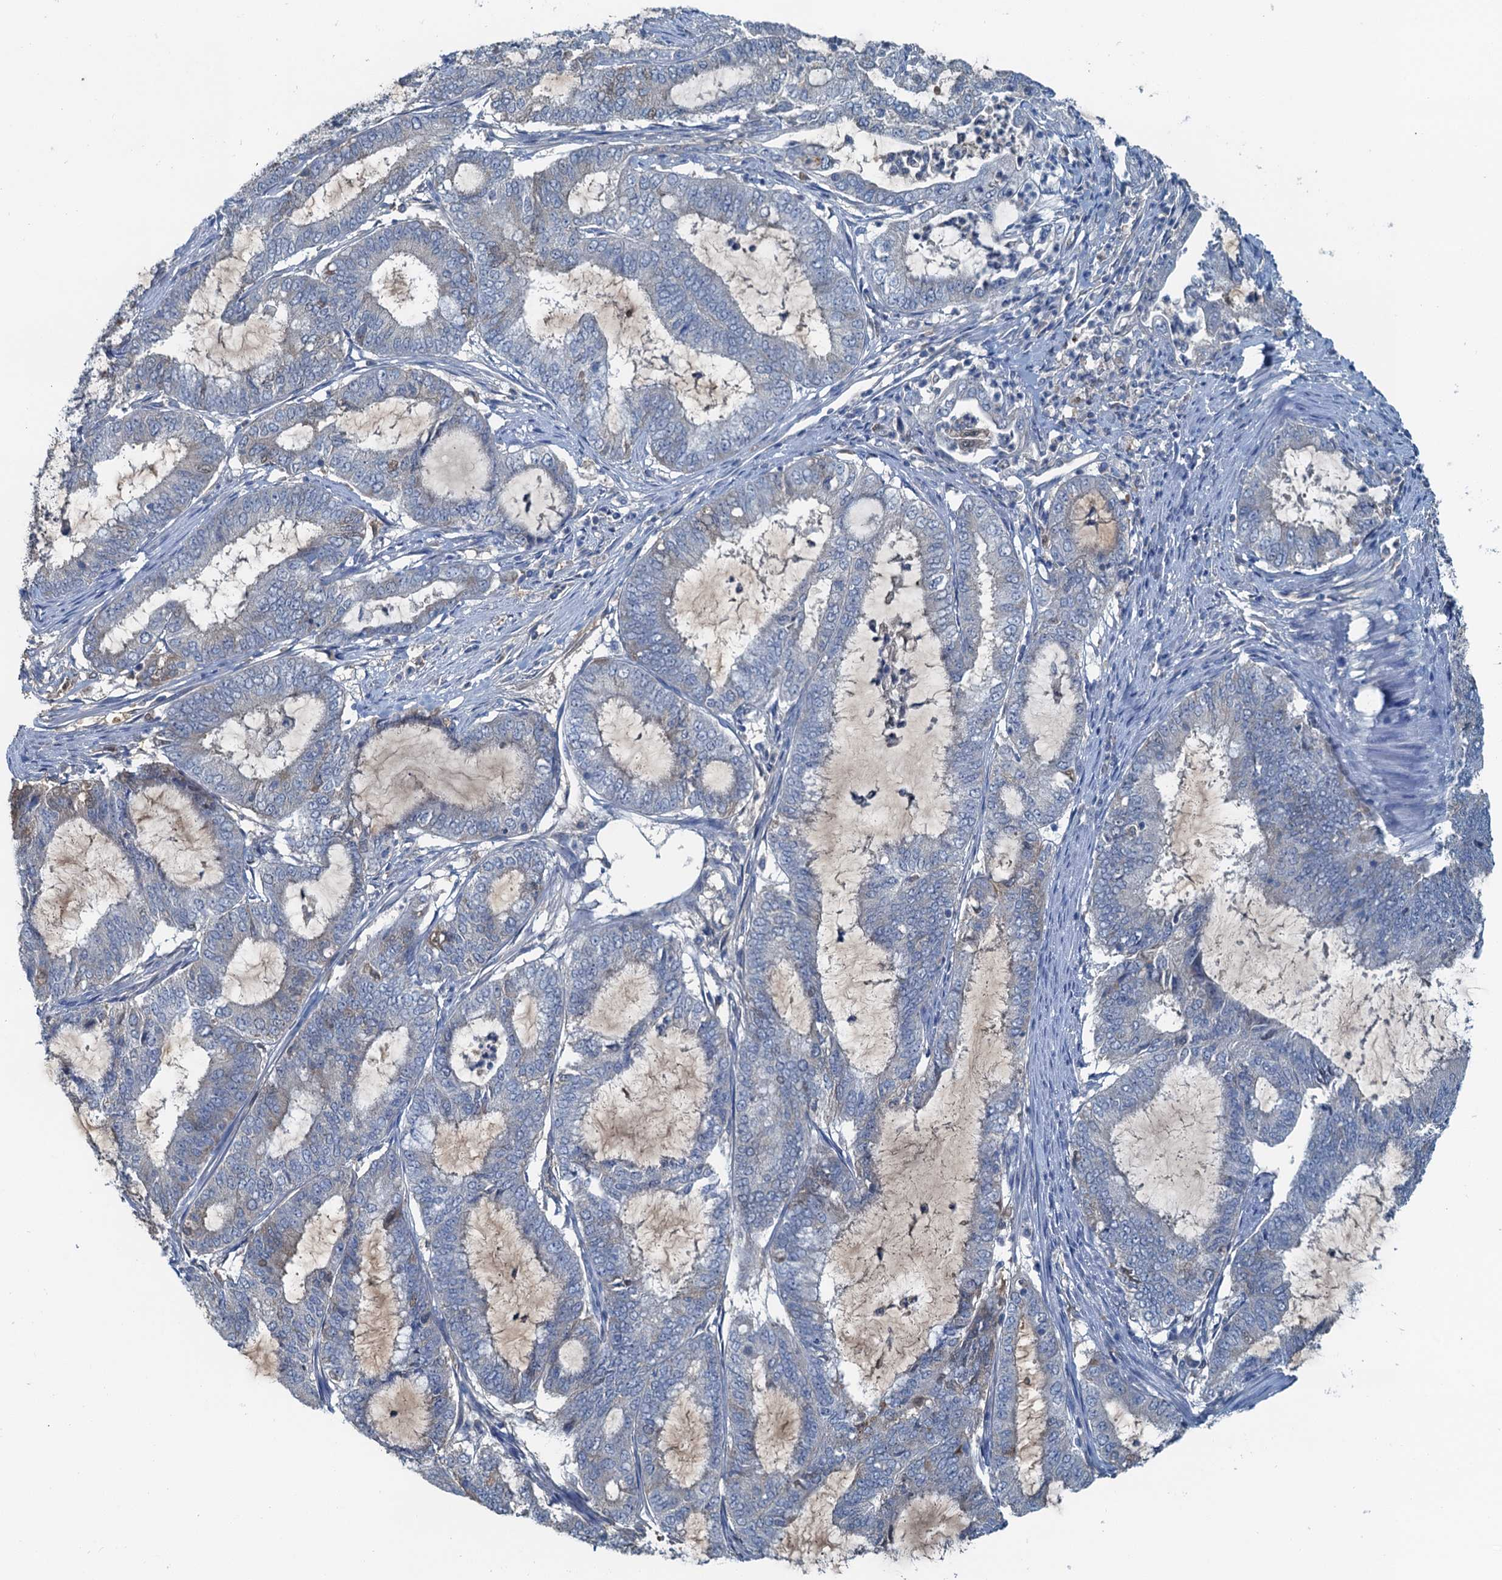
{"staining": {"intensity": "negative", "quantity": "none", "location": "none"}, "tissue": "endometrial cancer", "cell_type": "Tumor cells", "image_type": "cancer", "snomed": [{"axis": "morphology", "description": "Adenocarcinoma, NOS"}, {"axis": "topography", "description": "Endometrium"}], "caption": "High magnification brightfield microscopy of adenocarcinoma (endometrial) stained with DAB (brown) and counterstained with hematoxylin (blue): tumor cells show no significant positivity.", "gene": "LSM14B", "patient": {"sex": "female", "age": 51}}